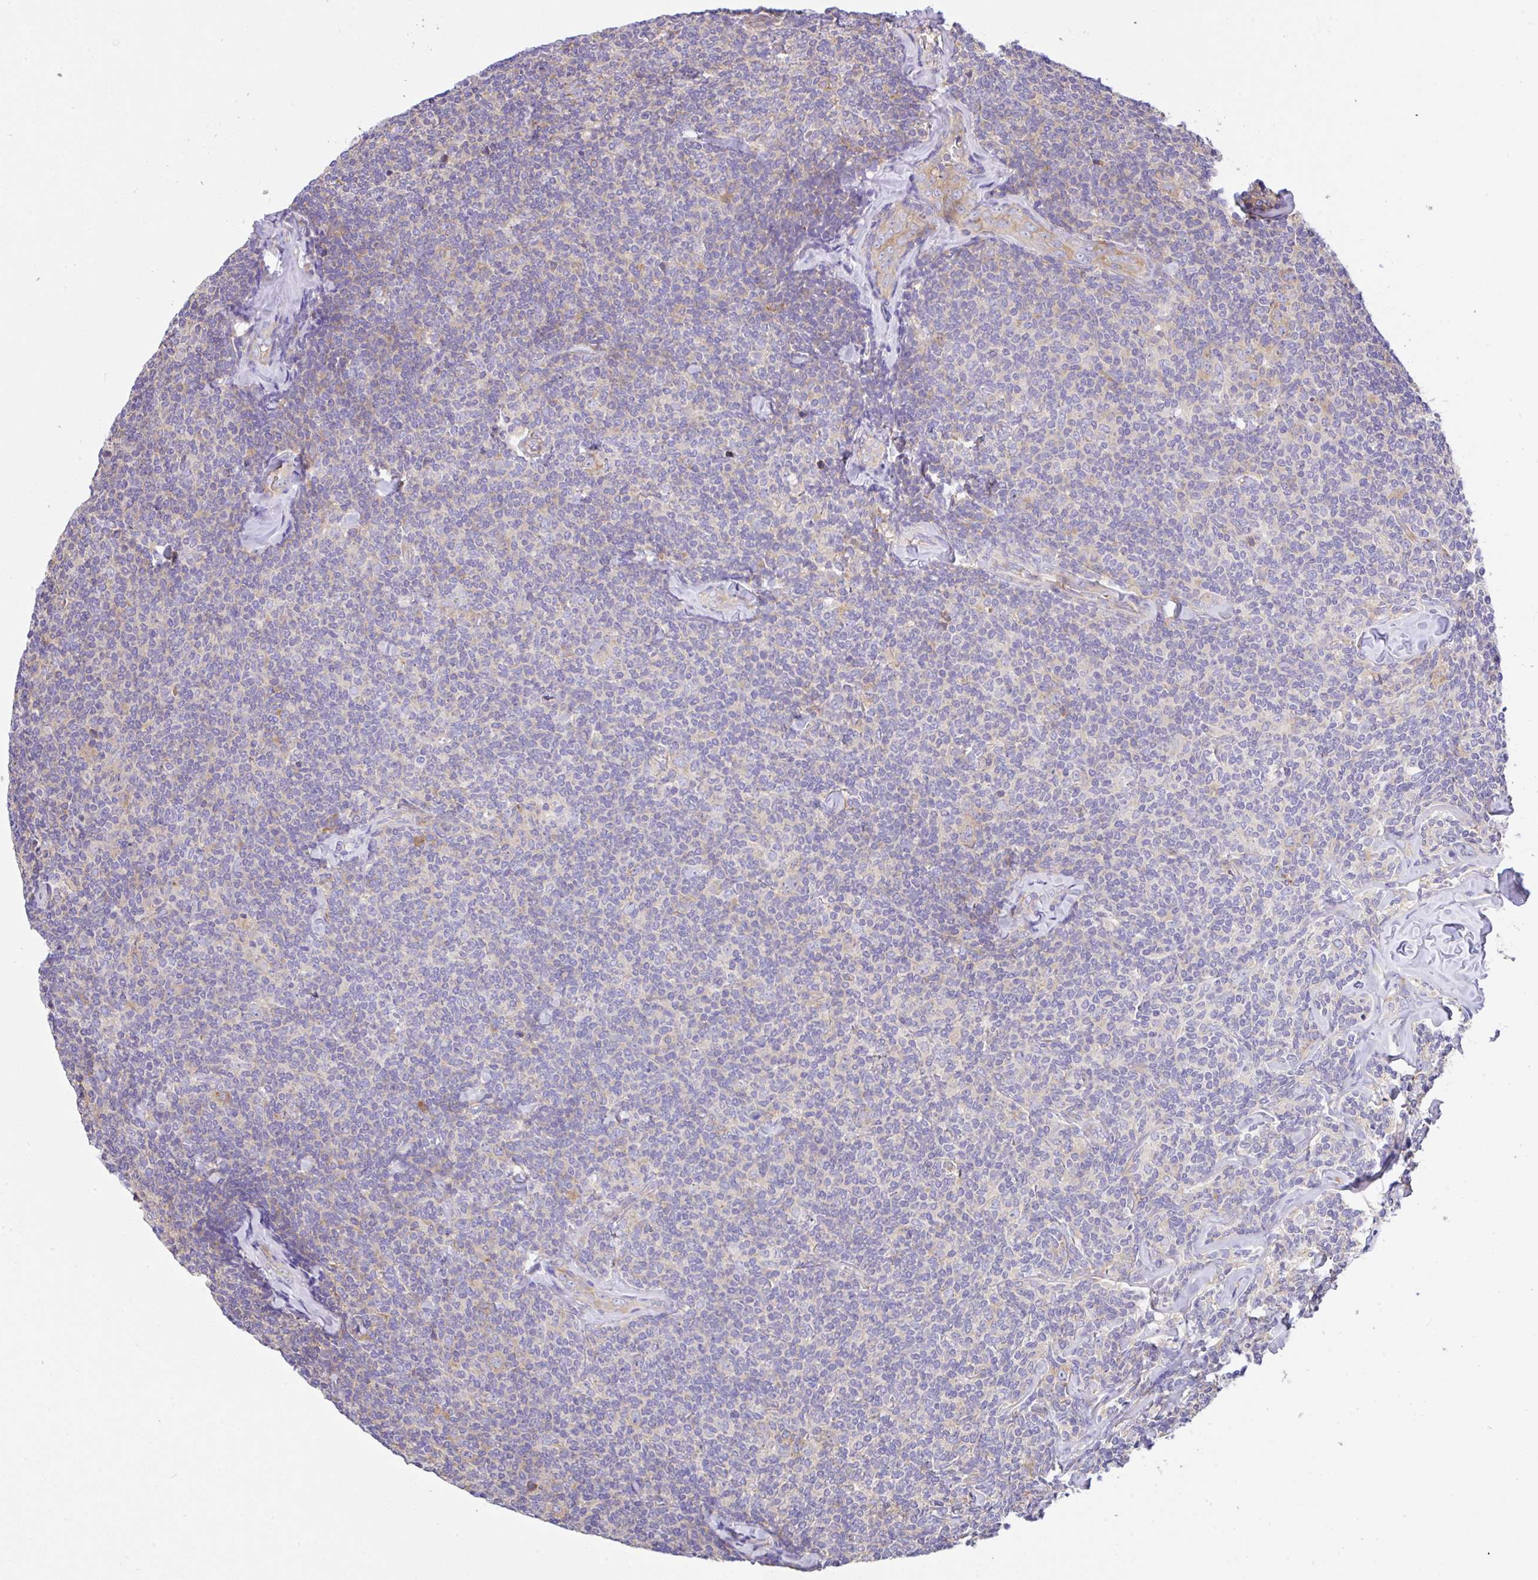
{"staining": {"intensity": "negative", "quantity": "none", "location": "none"}, "tissue": "lymphoma", "cell_type": "Tumor cells", "image_type": "cancer", "snomed": [{"axis": "morphology", "description": "Malignant lymphoma, non-Hodgkin's type, Low grade"}, {"axis": "topography", "description": "Lymph node"}], "caption": "A high-resolution photomicrograph shows immunohistochemistry staining of lymphoma, which displays no significant expression in tumor cells. (Brightfield microscopy of DAB (3,3'-diaminobenzidine) immunohistochemistry (IHC) at high magnification).", "gene": "GFPT2", "patient": {"sex": "female", "age": 56}}